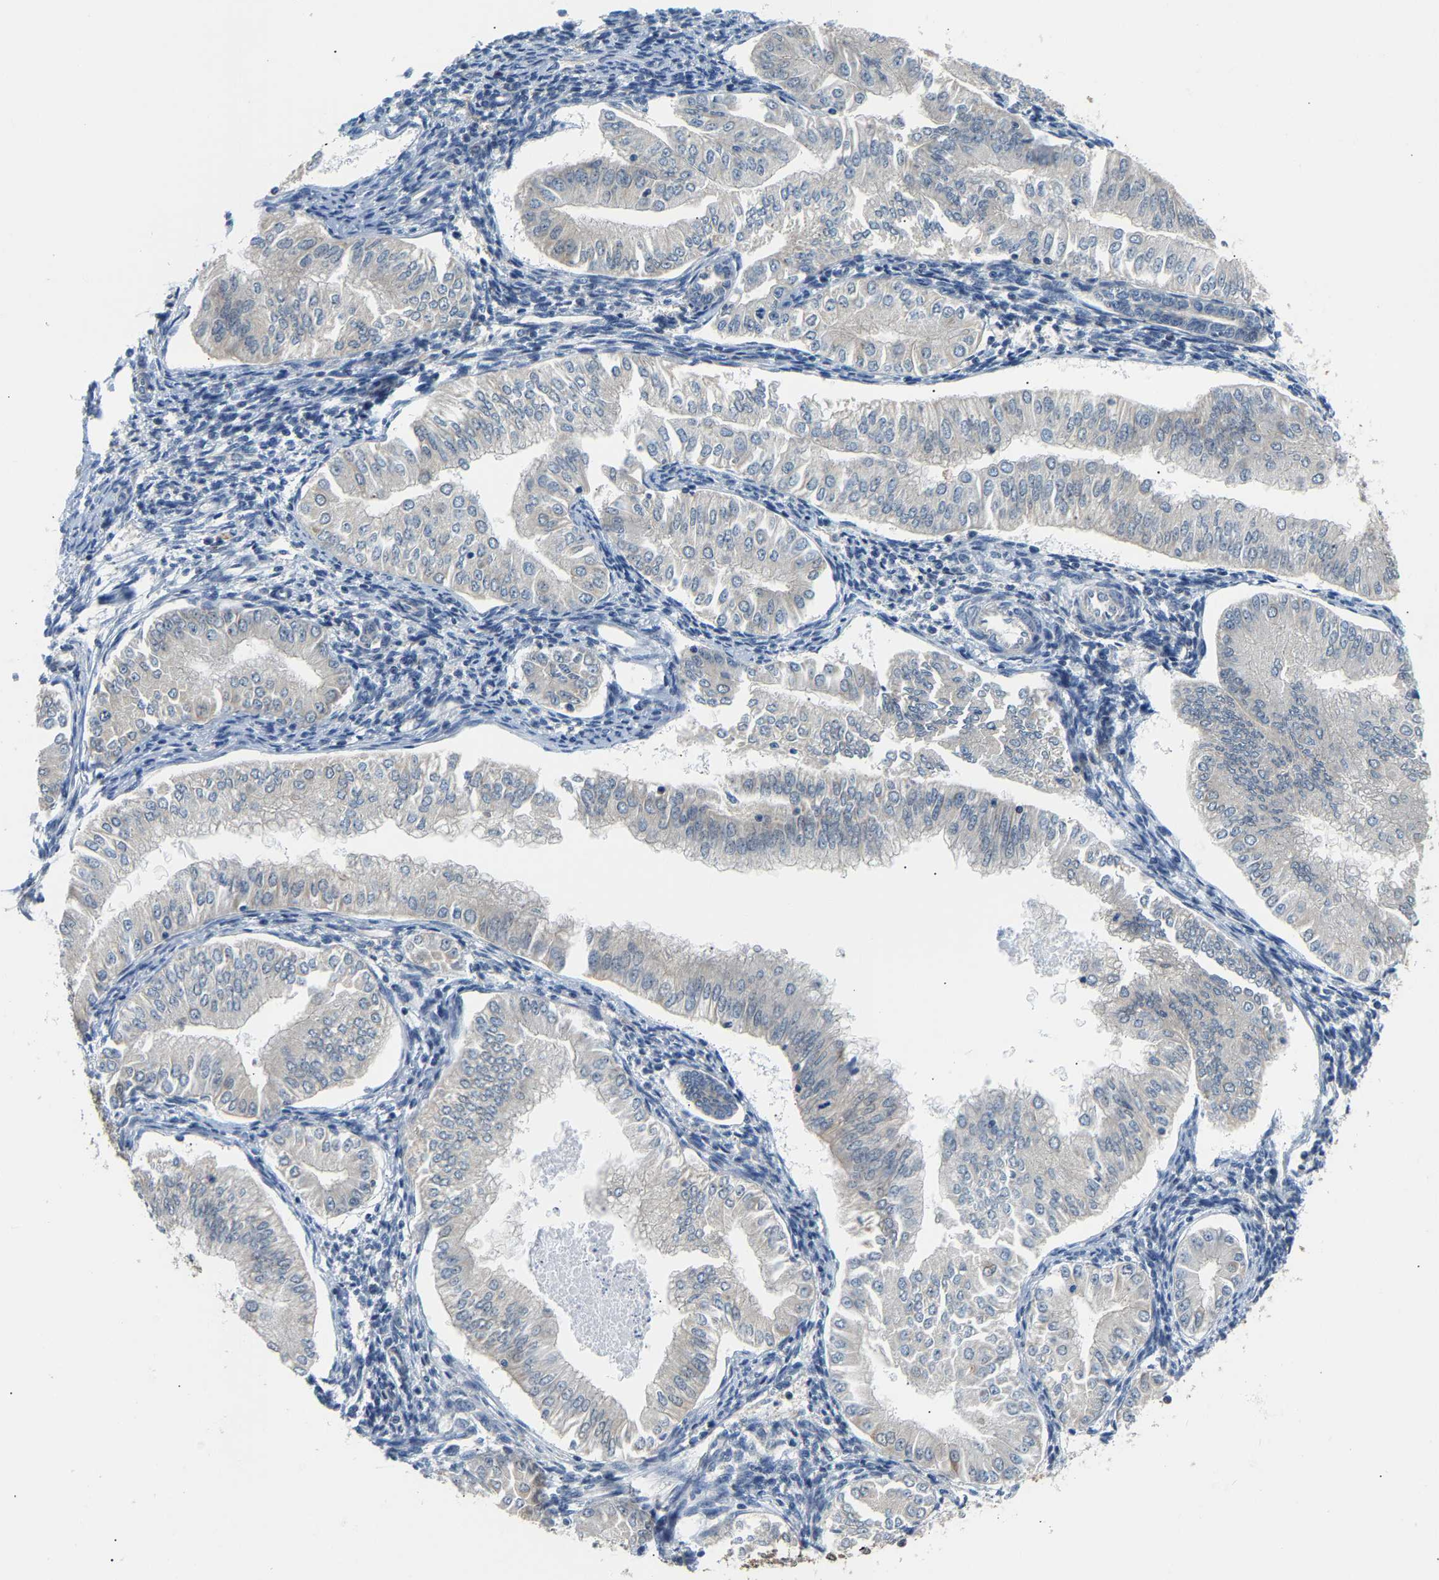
{"staining": {"intensity": "negative", "quantity": "none", "location": "none"}, "tissue": "endometrial cancer", "cell_type": "Tumor cells", "image_type": "cancer", "snomed": [{"axis": "morphology", "description": "Normal tissue, NOS"}, {"axis": "morphology", "description": "Adenocarcinoma, NOS"}, {"axis": "topography", "description": "Endometrium"}], "caption": "DAB immunohistochemical staining of human endometrial cancer displays no significant expression in tumor cells. (DAB immunohistochemistry, high magnification).", "gene": "ARHGEF12", "patient": {"sex": "female", "age": 53}}